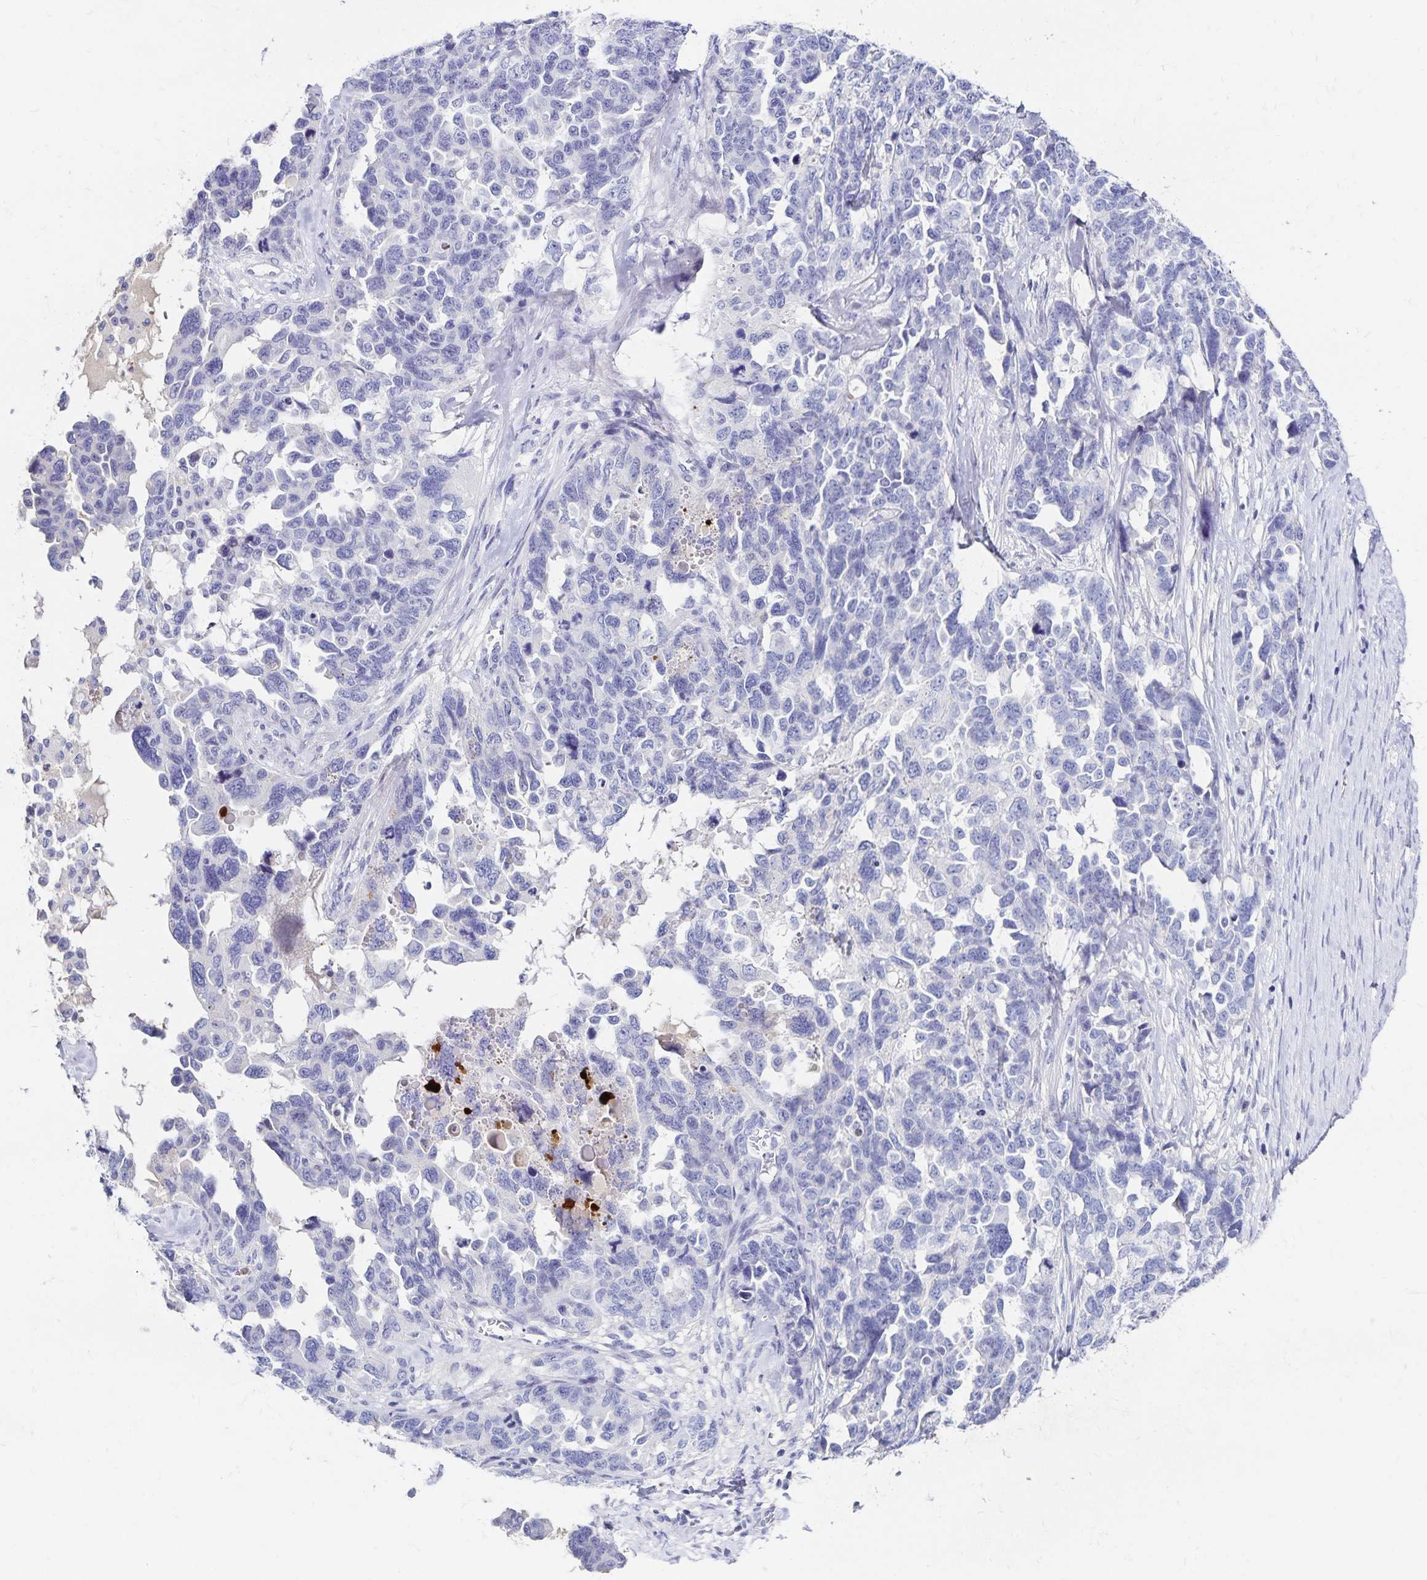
{"staining": {"intensity": "negative", "quantity": "none", "location": "none"}, "tissue": "ovarian cancer", "cell_type": "Tumor cells", "image_type": "cancer", "snomed": [{"axis": "morphology", "description": "Cystadenocarcinoma, serous, NOS"}, {"axis": "topography", "description": "Ovary"}], "caption": "An immunohistochemistry (IHC) image of ovarian serous cystadenocarcinoma is shown. There is no staining in tumor cells of ovarian serous cystadenocarcinoma.", "gene": "PAX5", "patient": {"sex": "female", "age": 69}}